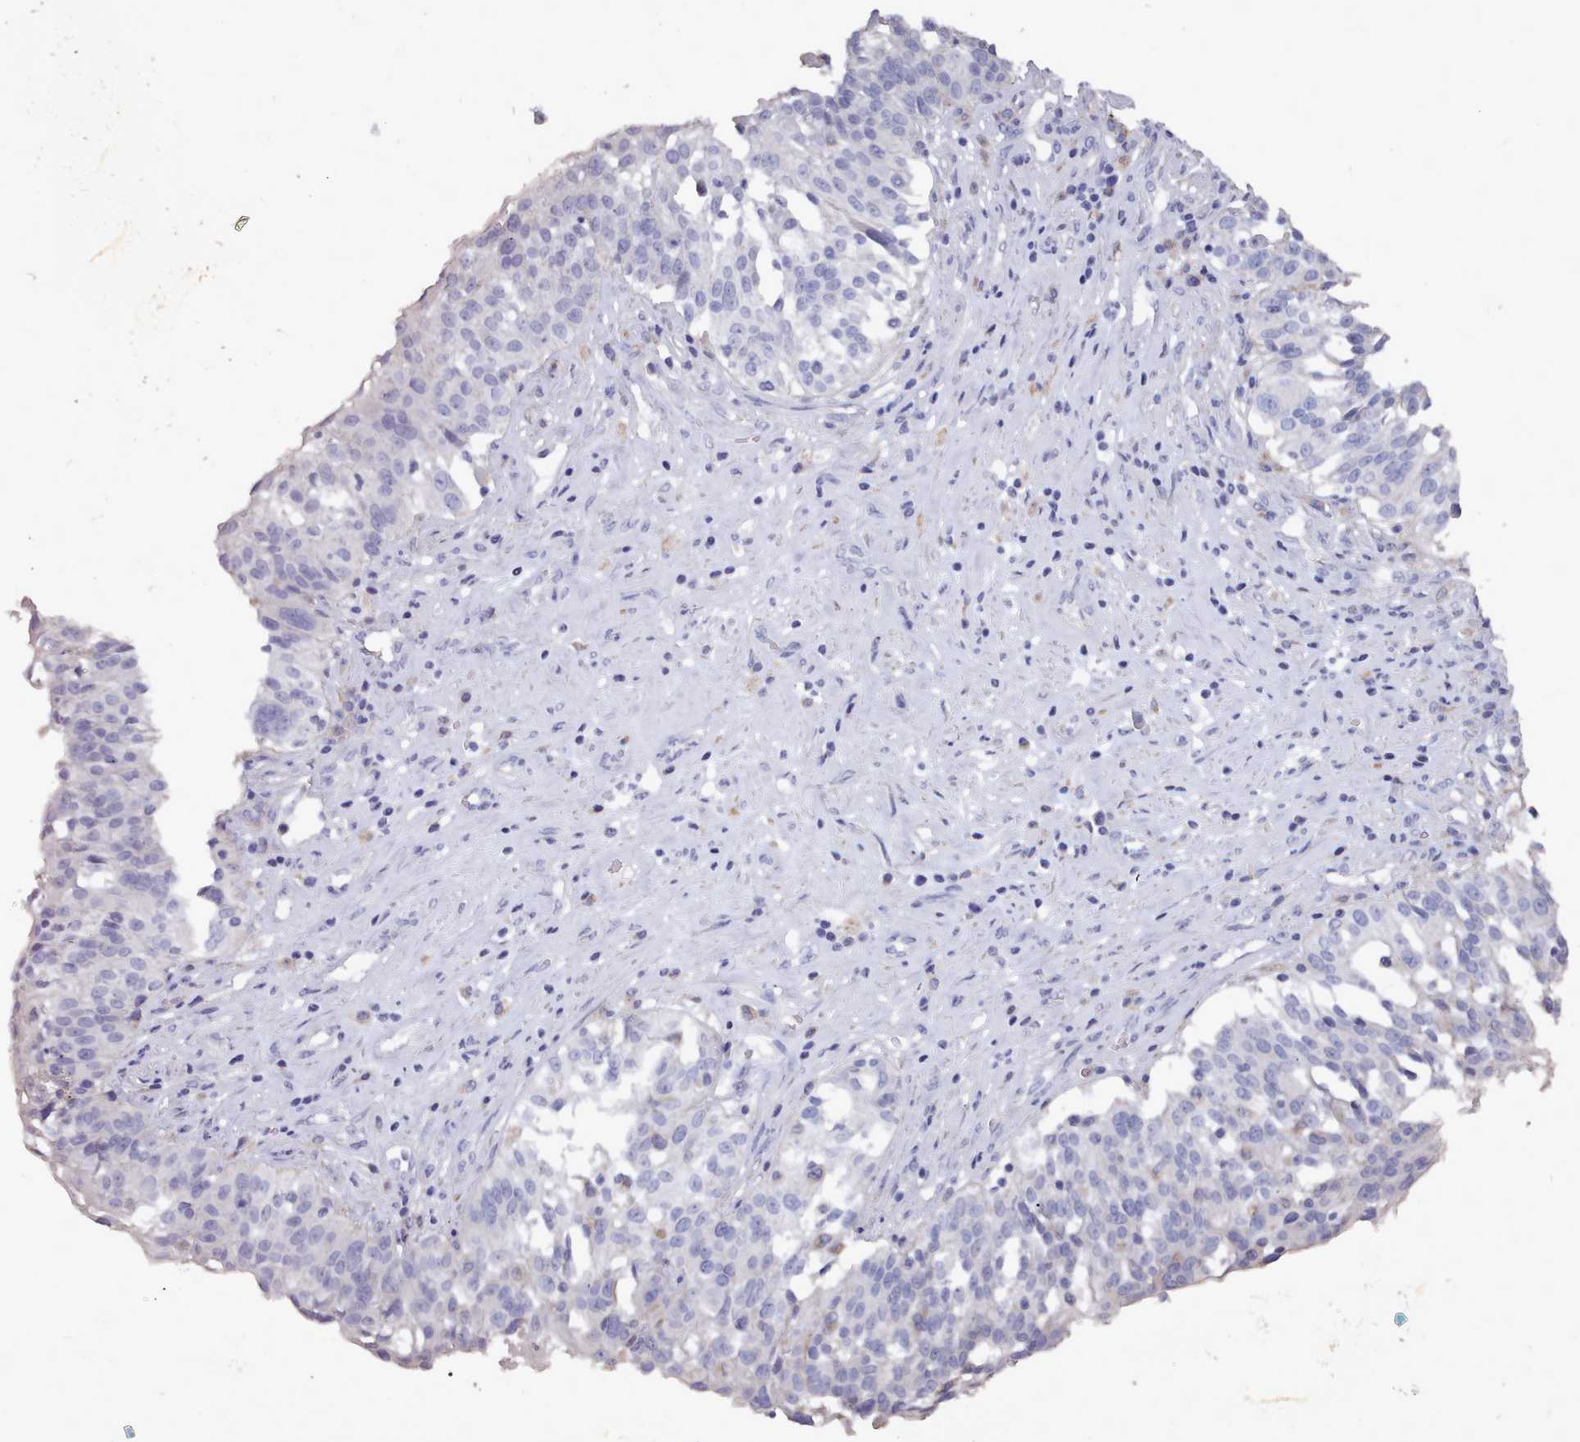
{"staining": {"intensity": "negative", "quantity": "none", "location": "none"}, "tissue": "ovarian cancer", "cell_type": "Tumor cells", "image_type": "cancer", "snomed": [{"axis": "morphology", "description": "Cystadenocarcinoma, serous, NOS"}, {"axis": "topography", "description": "Ovary"}], "caption": "Image shows no significant protein positivity in tumor cells of ovarian serous cystadenocarcinoma.", "gene": "OTULINL", "patient": {"sex": "female", "age": 59}}